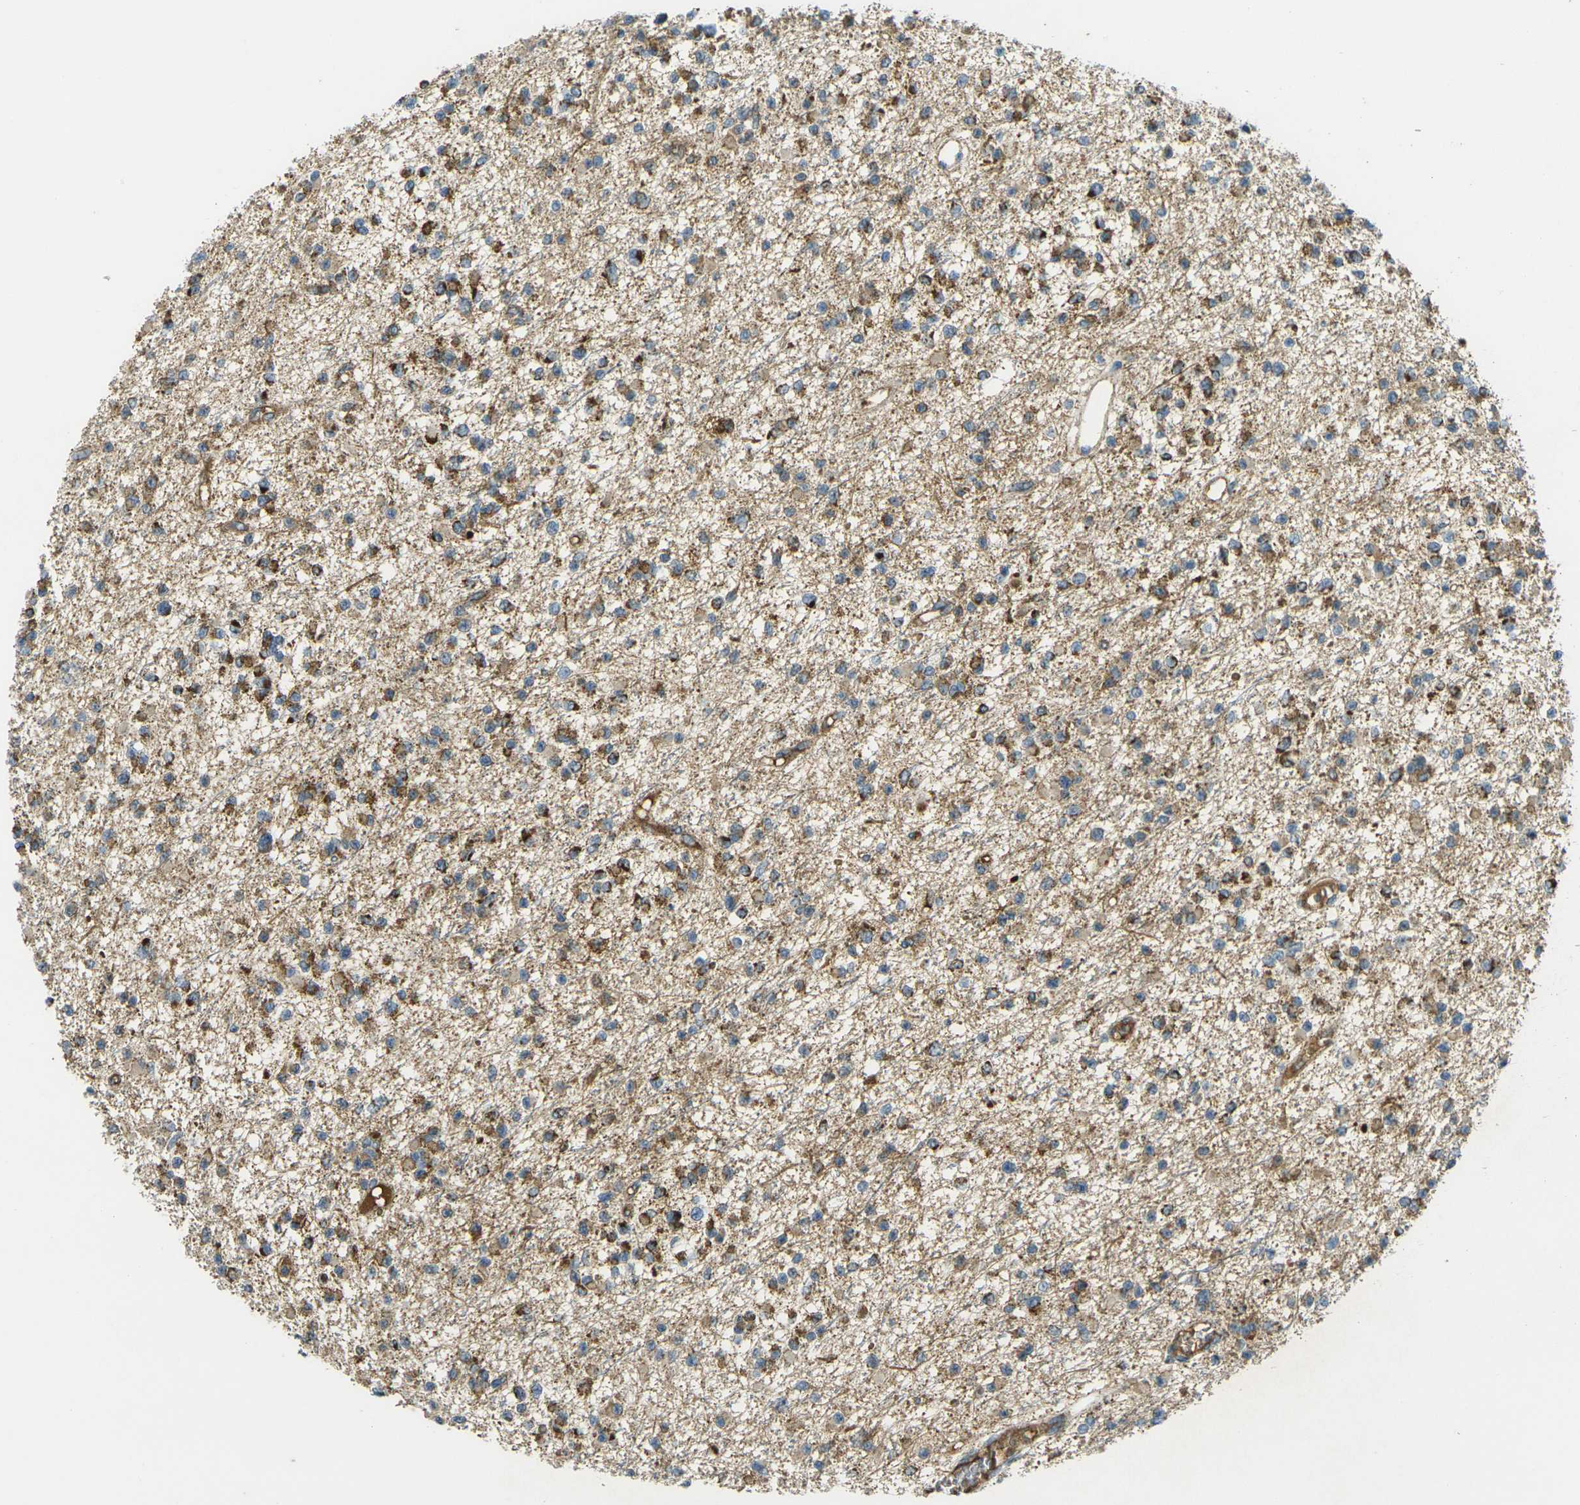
{"staining": {"intensity": "moderate", "quantity": ">75%", "location": "cytoplasmic/membranous"}, "tissue": "glioma", "cell_type": "Tumor cells", "image_type": "cancer", "snomed": [{"axis": "morphology", "description": "Glioma, malignant, Low grade"}, {"axis": "topography", "description": "Brain"}], "caption": "Protein expression analysis of human glioma reveals moderate cytoplasmic/membranous positivity in approximately >75% of tumor cells.", "gene": "IGF1R", "patient": {"sex": "female", "age": 22}}